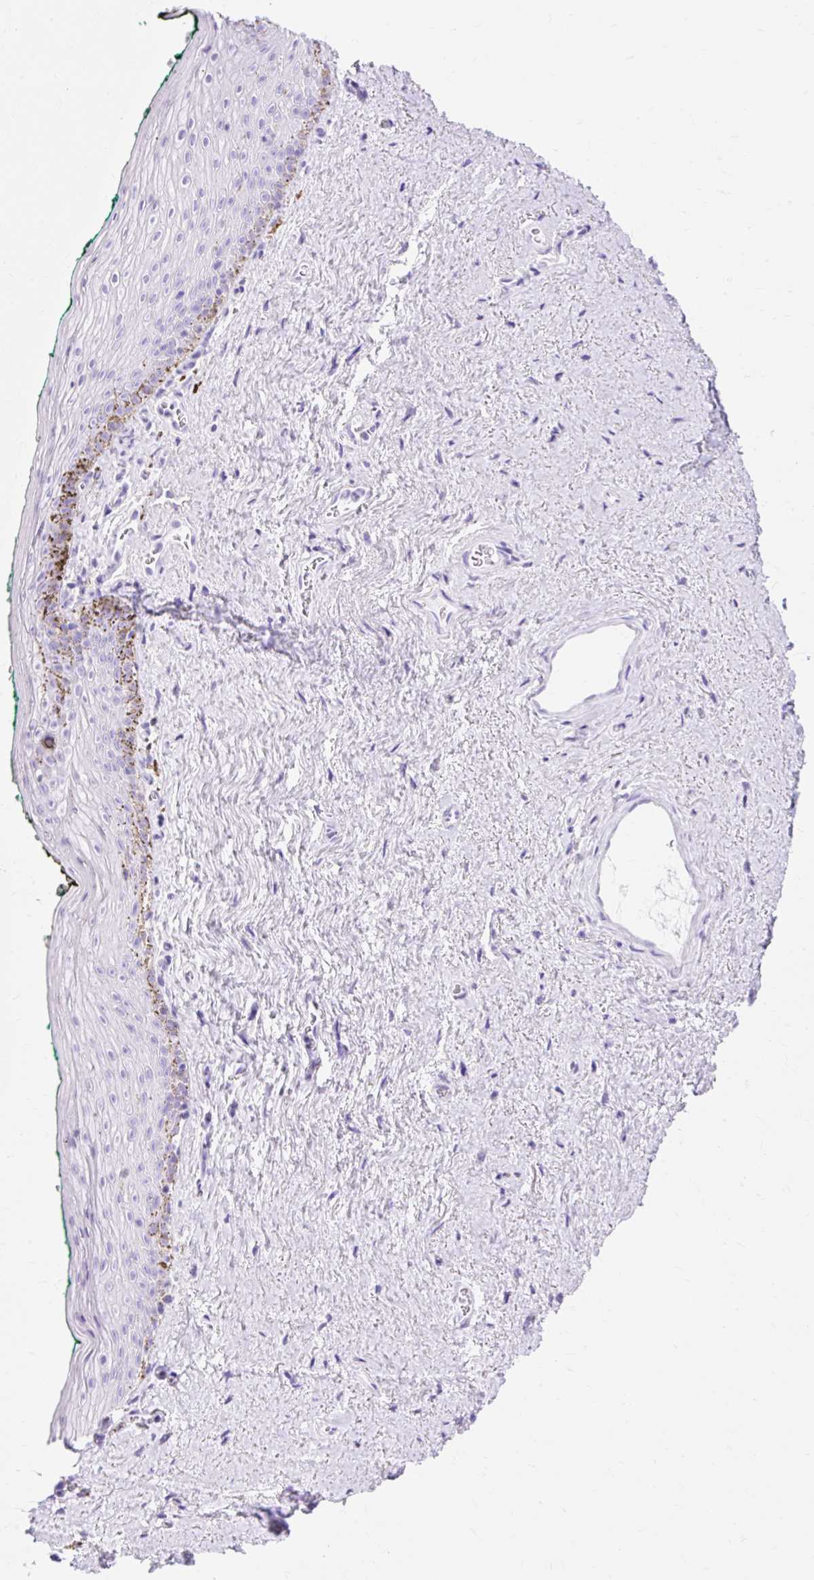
{"staining": {"intensity": "negative", "quantity": "none", "location": "none"}, "tissue": "vagina", "cell_type": "Squamous epithelial cells", "image_type": "normal", "snomed": [{"axis": "morphology", "description": "Normal tissue, NOS"}, {"axis": "topography", "description": "Vulva"}, {"axis": "topography", "description": "Vagina"}, {"axis": "topography", "description": "Peripheral nerve tissue"}], "caption": "This micrograph is of benign vagina stained with immunohistochemistry (IHC) to label a protein in brown with the nuclei are counter-stained blue. There is no positivity in squamous epithelial cells.", "gene": "MBP", "patient": {"sex": "female", "age": 66}}